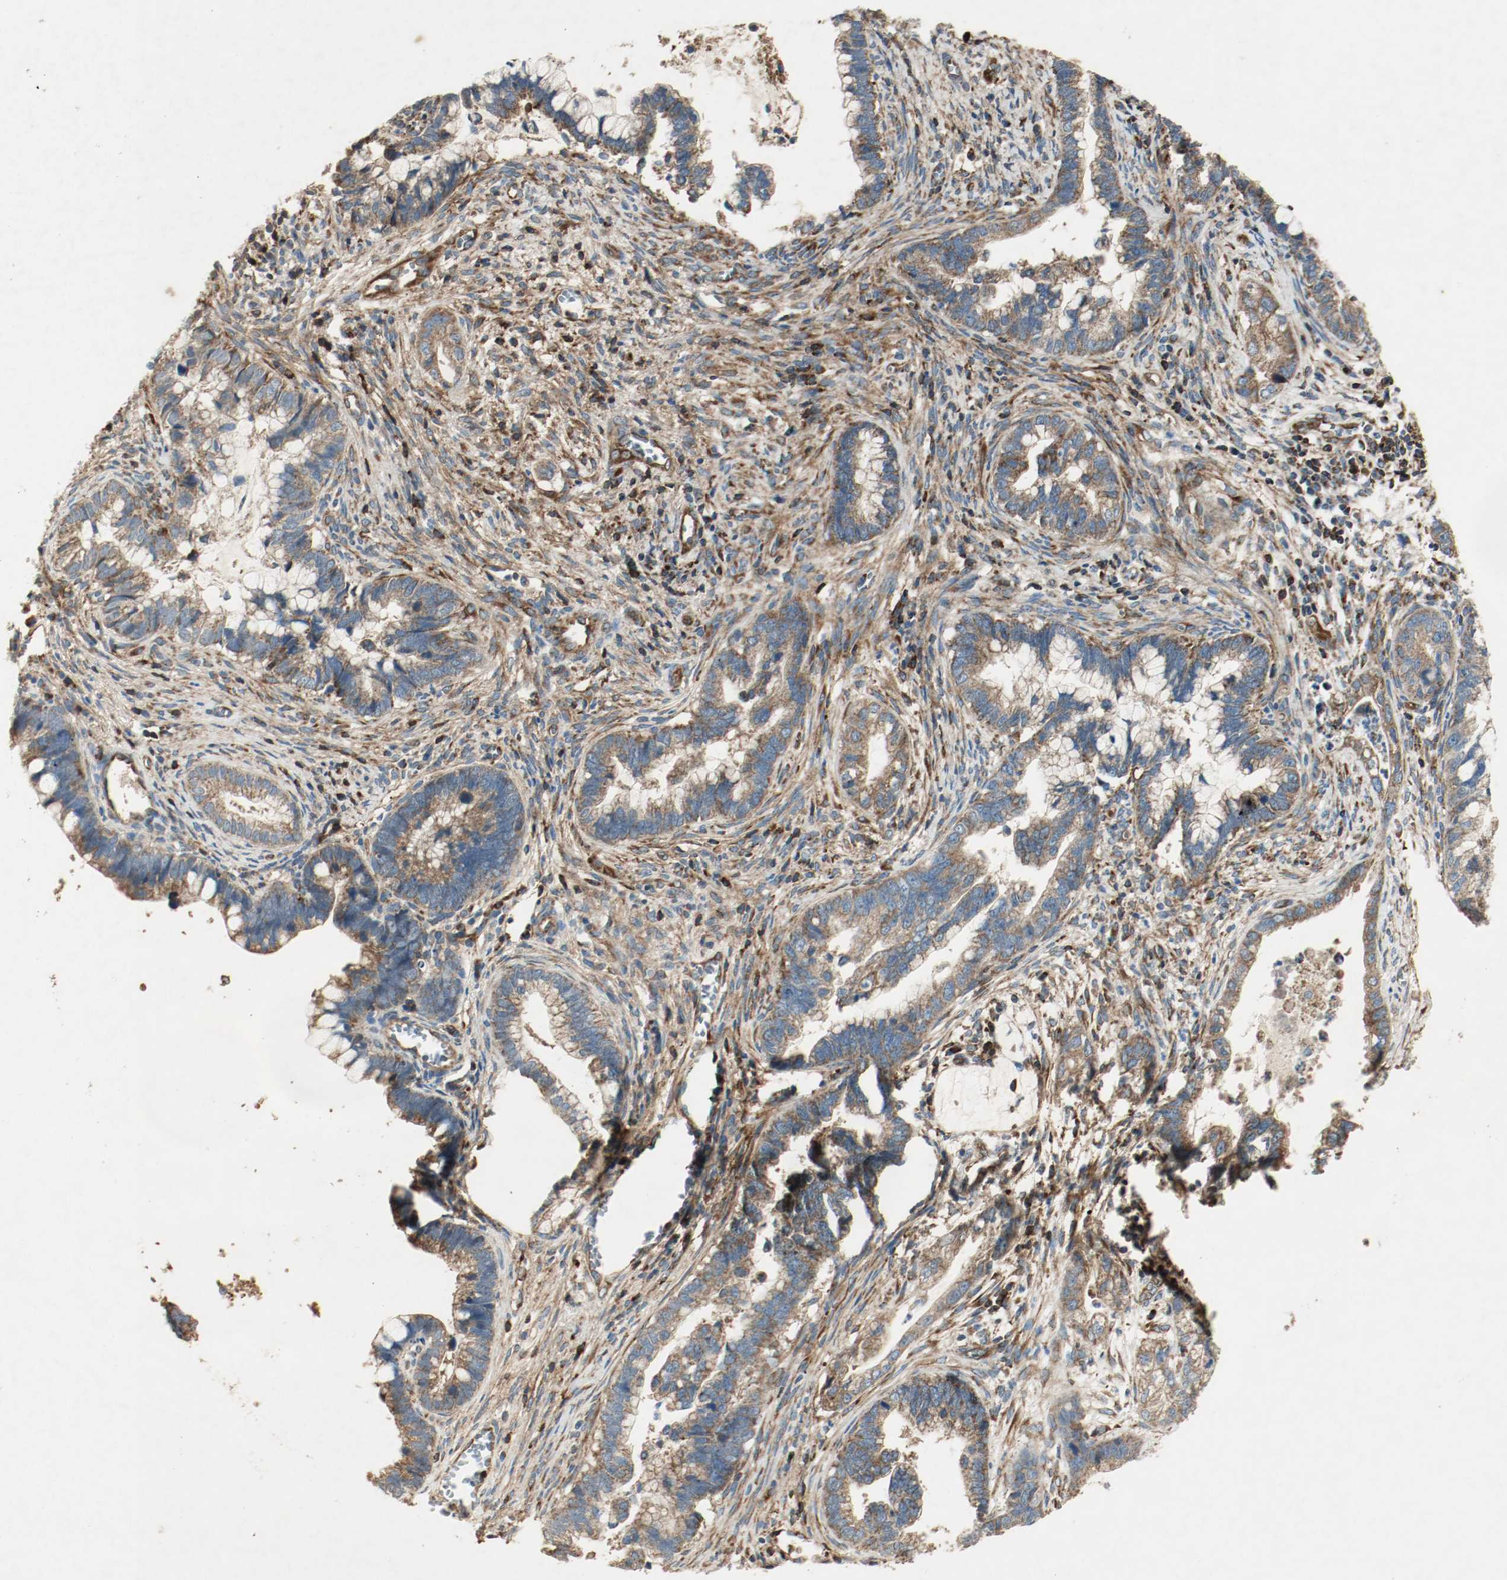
{"staining": {"intensity": "strong", "quantity": ">75%", "location": "cytoplasmic/membranous"}, "tissue": "cervical cancer", "cell_type": "Tumor cells", "image_type": "cancer", "snomed": [{"axis": "morphology", "description": "Adenocarcinoma, NOS"}, {"axis": "topography", "description": "Cervix"}], "caption": "Immunohistochemistry (DAB (3,3'-diaminobenzidine)) staining of human adenocarcinoma (cervical) reveals strong cytoplasmic/membranous protein expression in approximately >75% of tumor cells. The staining was performed using DAB to visualize the protein expression in brown, while the nuclei were stained in blue with hematoxylin (Magnification: 20x).", "gene": "PLCG1", "patient": {"sex": "female", "age": 44}}